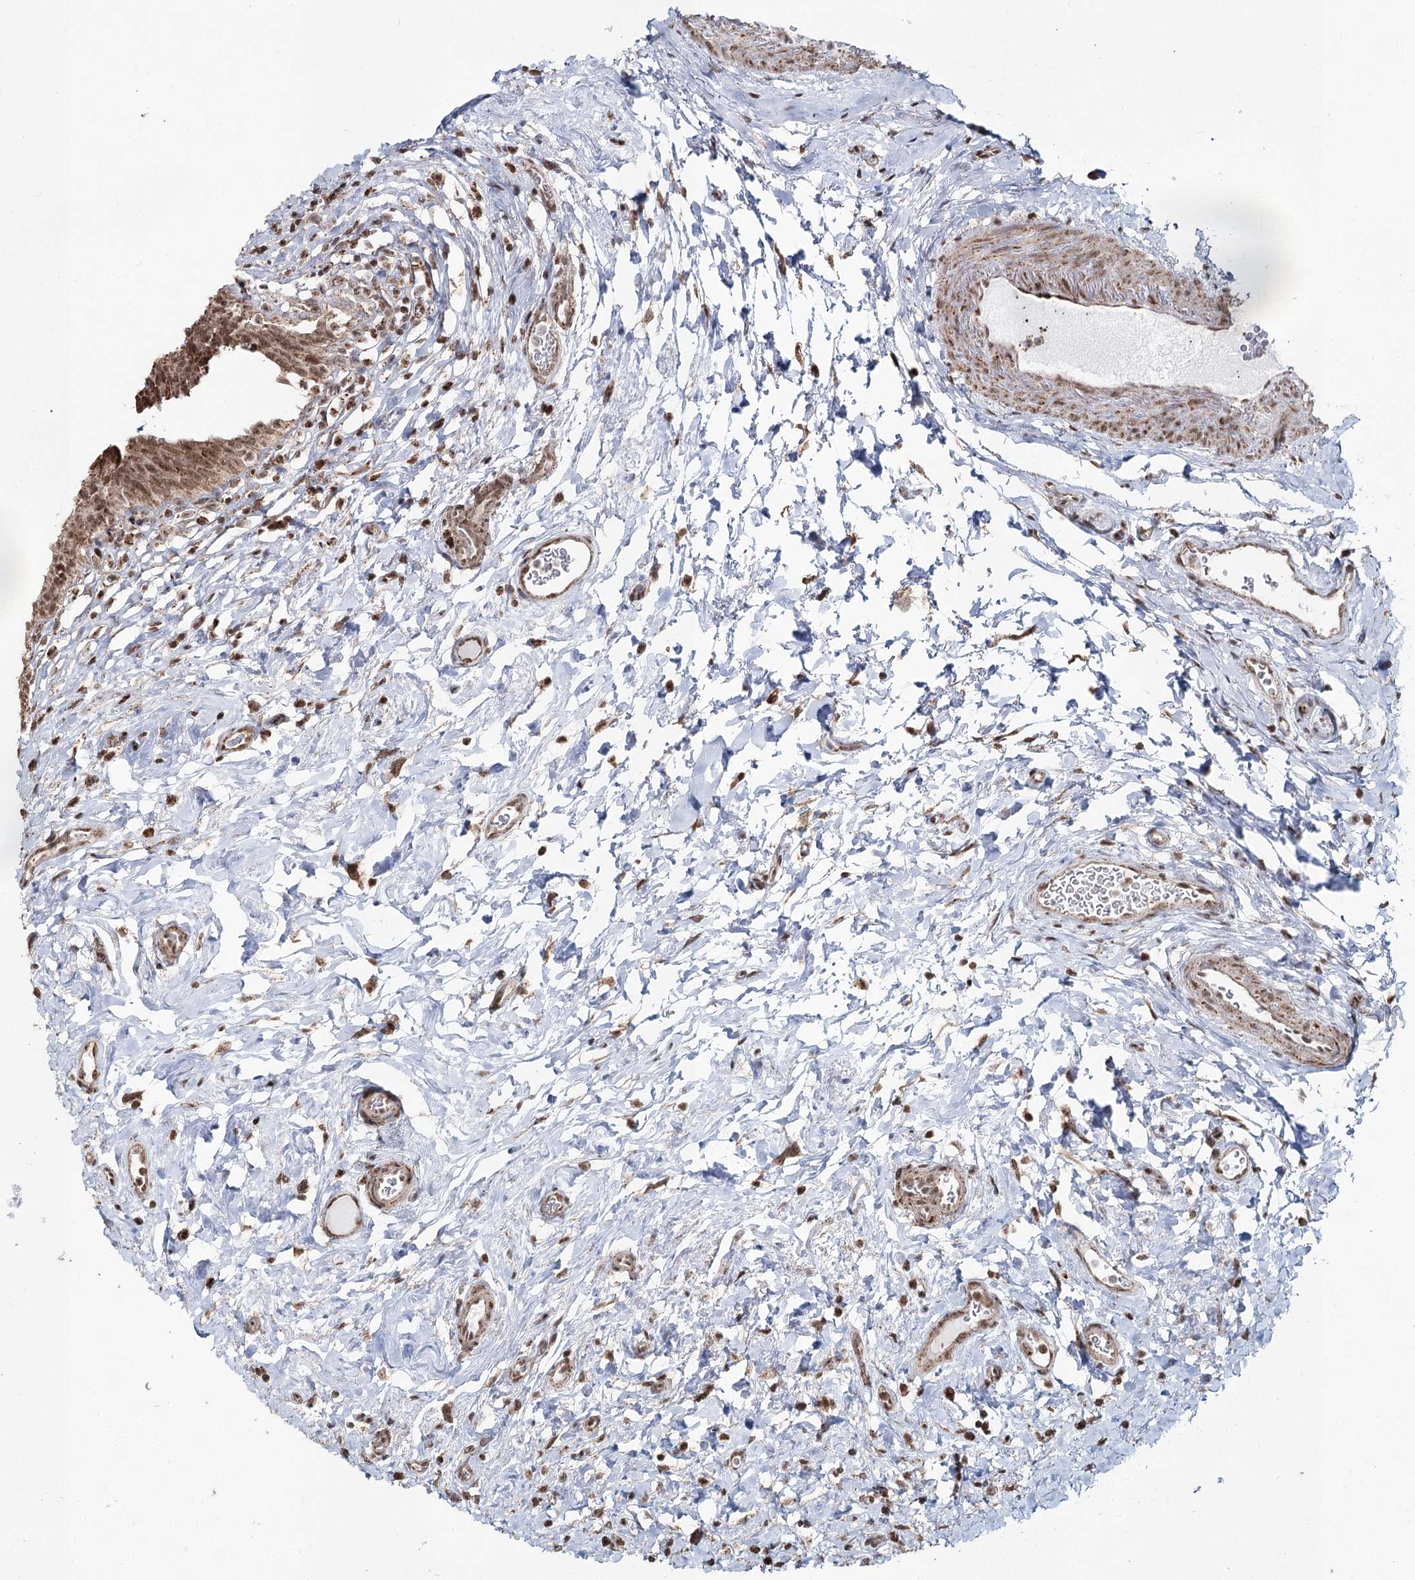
{"staining": {"intensity": "moderate", "quantity": ">75%", "location": "cytoplasmic/membranous,nuclear"}, "tissue": "urinary bladder", "cell_type": "Urothelial cells", "image_type": "normal", "snomed": [{"axis": "morphology", "description": "Normal tissue, NOS"}, {"axis": "topography", "description": "Urinary bladder"}], "caption": "Immunohistochemical staining of benign urinary bladder reveals >75% levels of moderate cytoplasmic/membranous,nuclear protein staining in approximately >75% of urothelial cells.", "gene": "PDHX", "patient": {"sex": "male", "age": 83}}